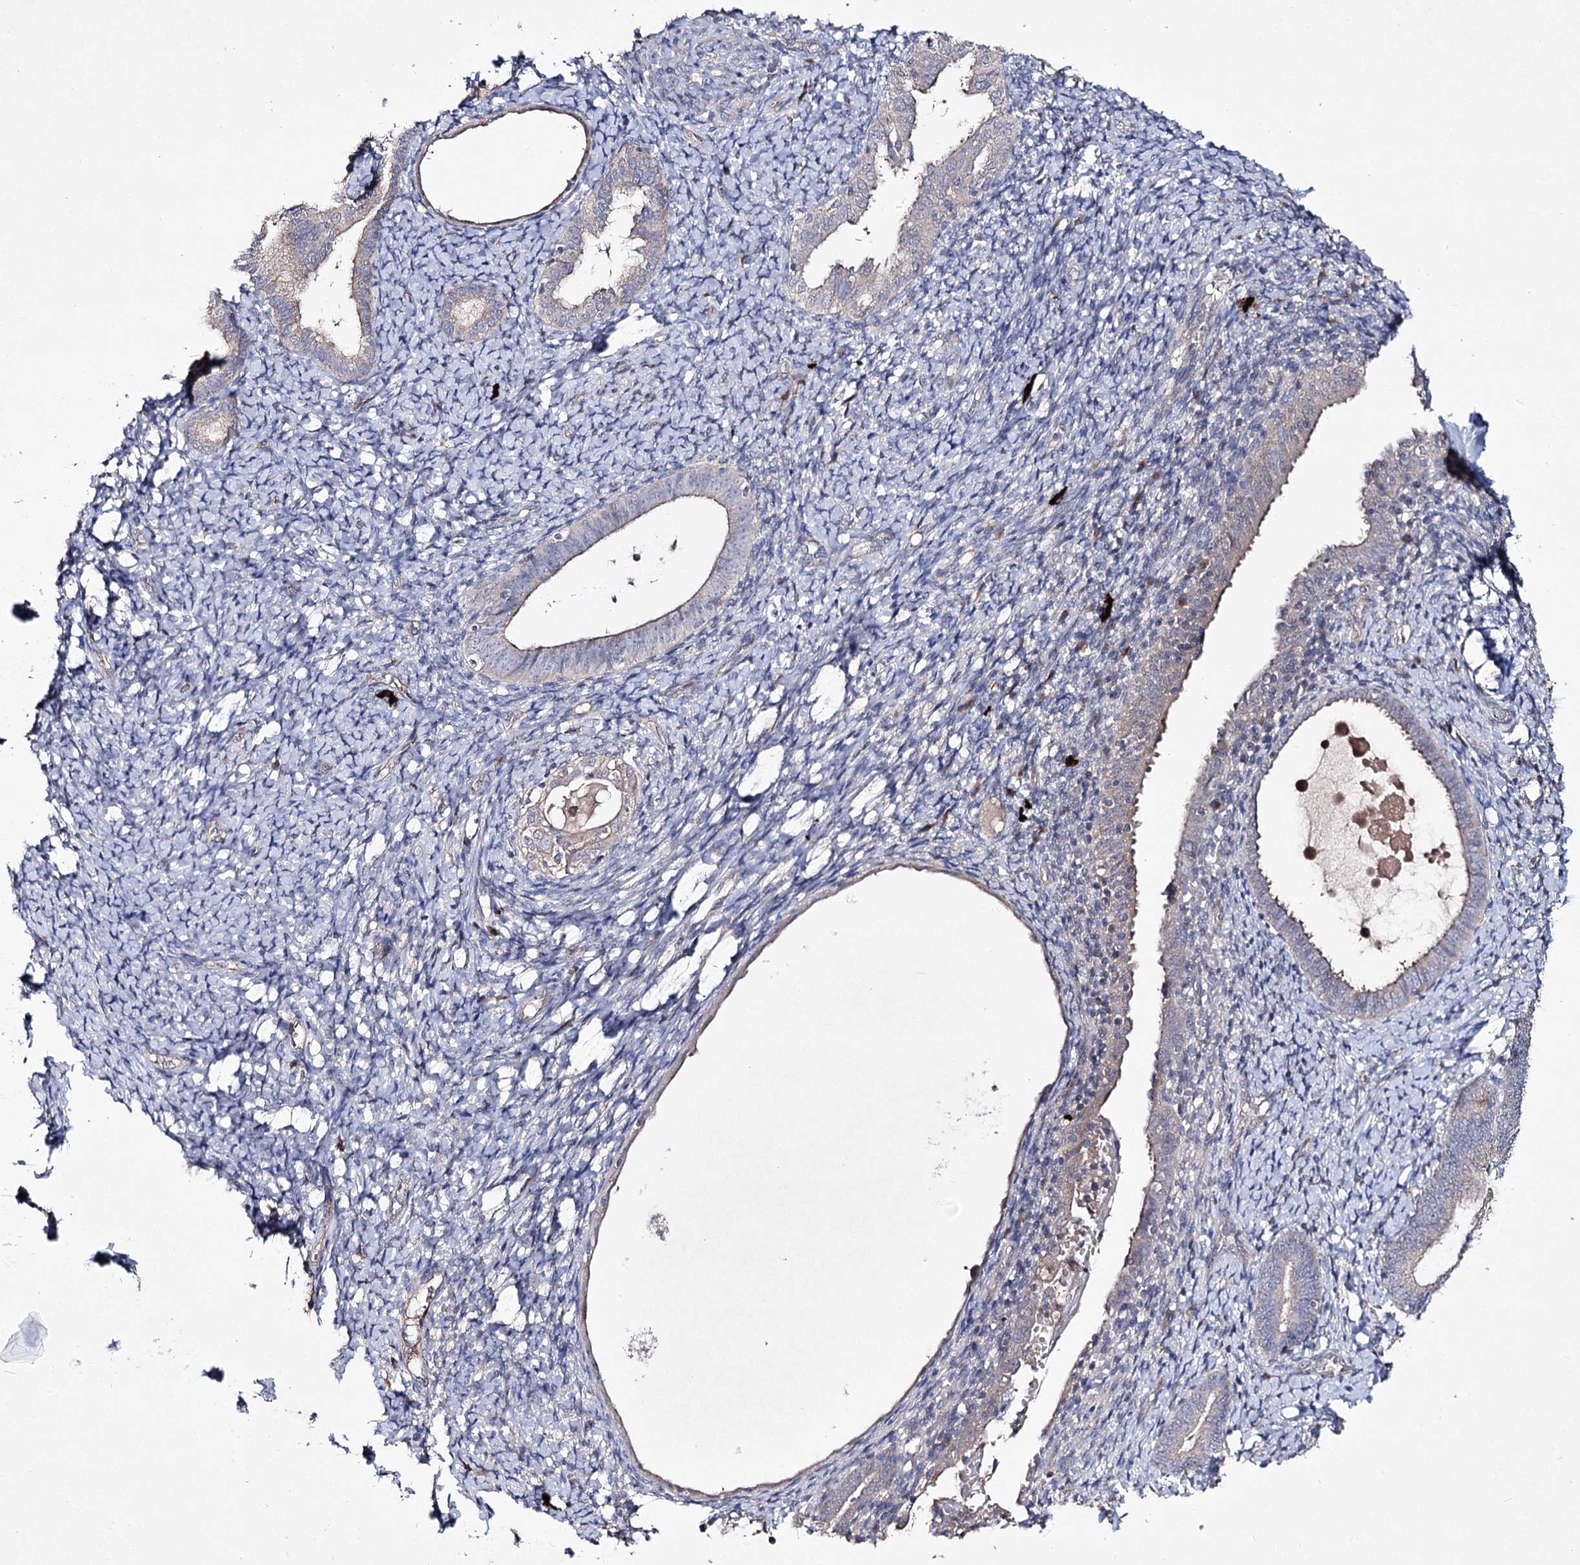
{"staining": {"intensity": "negative", "quantity": "none", "location": "none"}, "tissue": "endometrium", "cell_type": "Cells in endometrial stroma", "image_type": "normal", "snomed": [{"axis": "morphology", "description": "Normal tissue, NOS"}, {"axis": "topography", "description": "Endometrium"}], "caption": "High magnification brightfield microscopy of unremarkable endometrium stained with DAB (brown) and counterstained with hematoxylin (blue): cells in endometrial stroma show no significant staining.", "gene": "SEMA4G", "patient": {"sex": "female", "age": 72}}